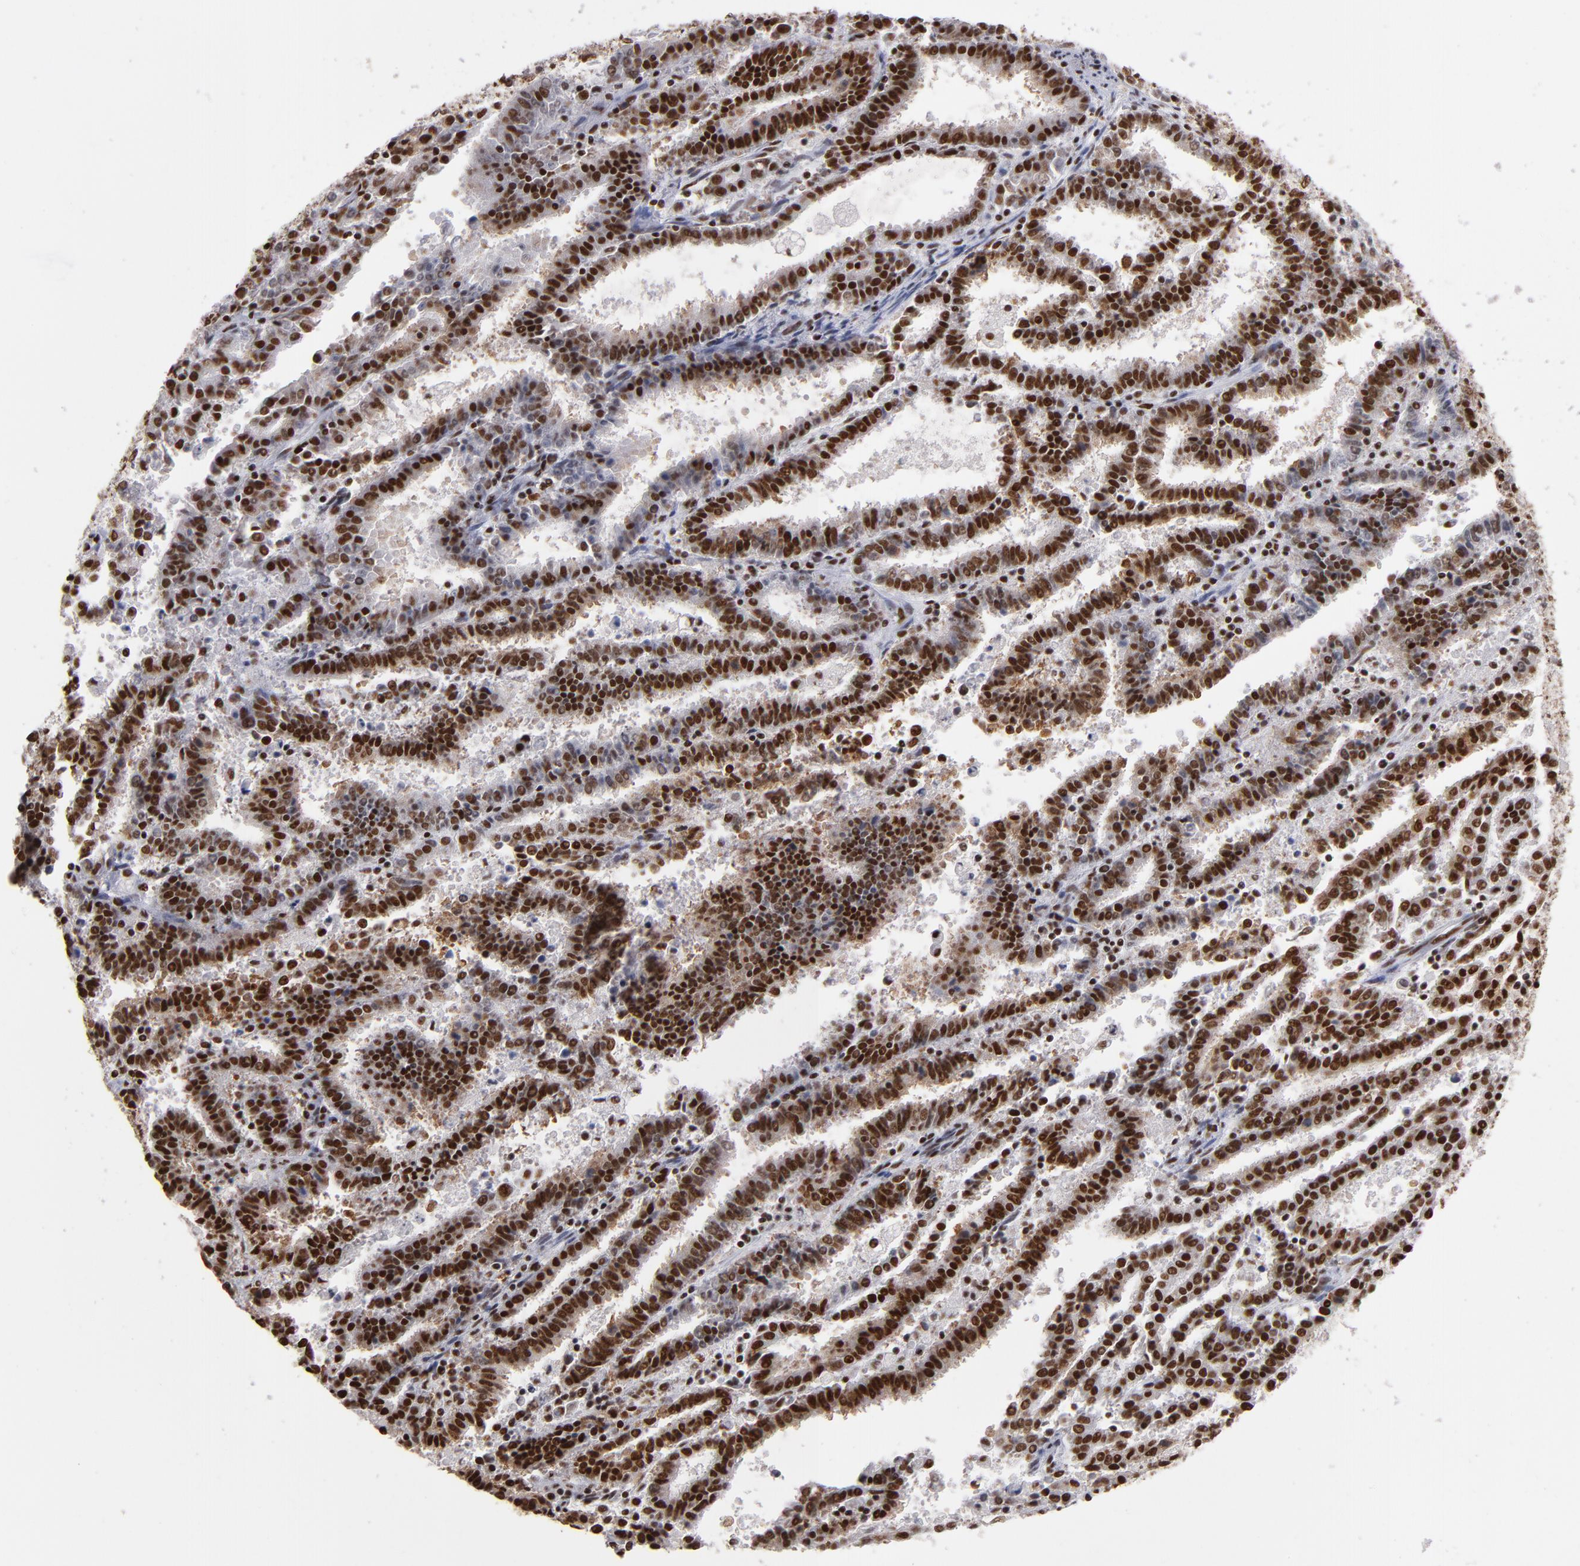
{"staining": {"intensity": "strong", "quantity": ">75%", "location": "nuclear"}, "tissue": "endometrial cancer", "cell_type": "Tumor cells", "image_type": "cancer", "snomed": [{"axis": "morphology", "description": "Adenocarcinoma, NOS"}, {"axis": "topography", "description": "Uterus"}], "caption": "Immunohistochemistry micrograph of adenocarcinoma (endometrial) stained for a protein (brown), which exhibits high levels of strong nuclear staining in about >75% of tumor cells.", "gene": "MRE11", "patient": {"sex": "female", "age": 83}}